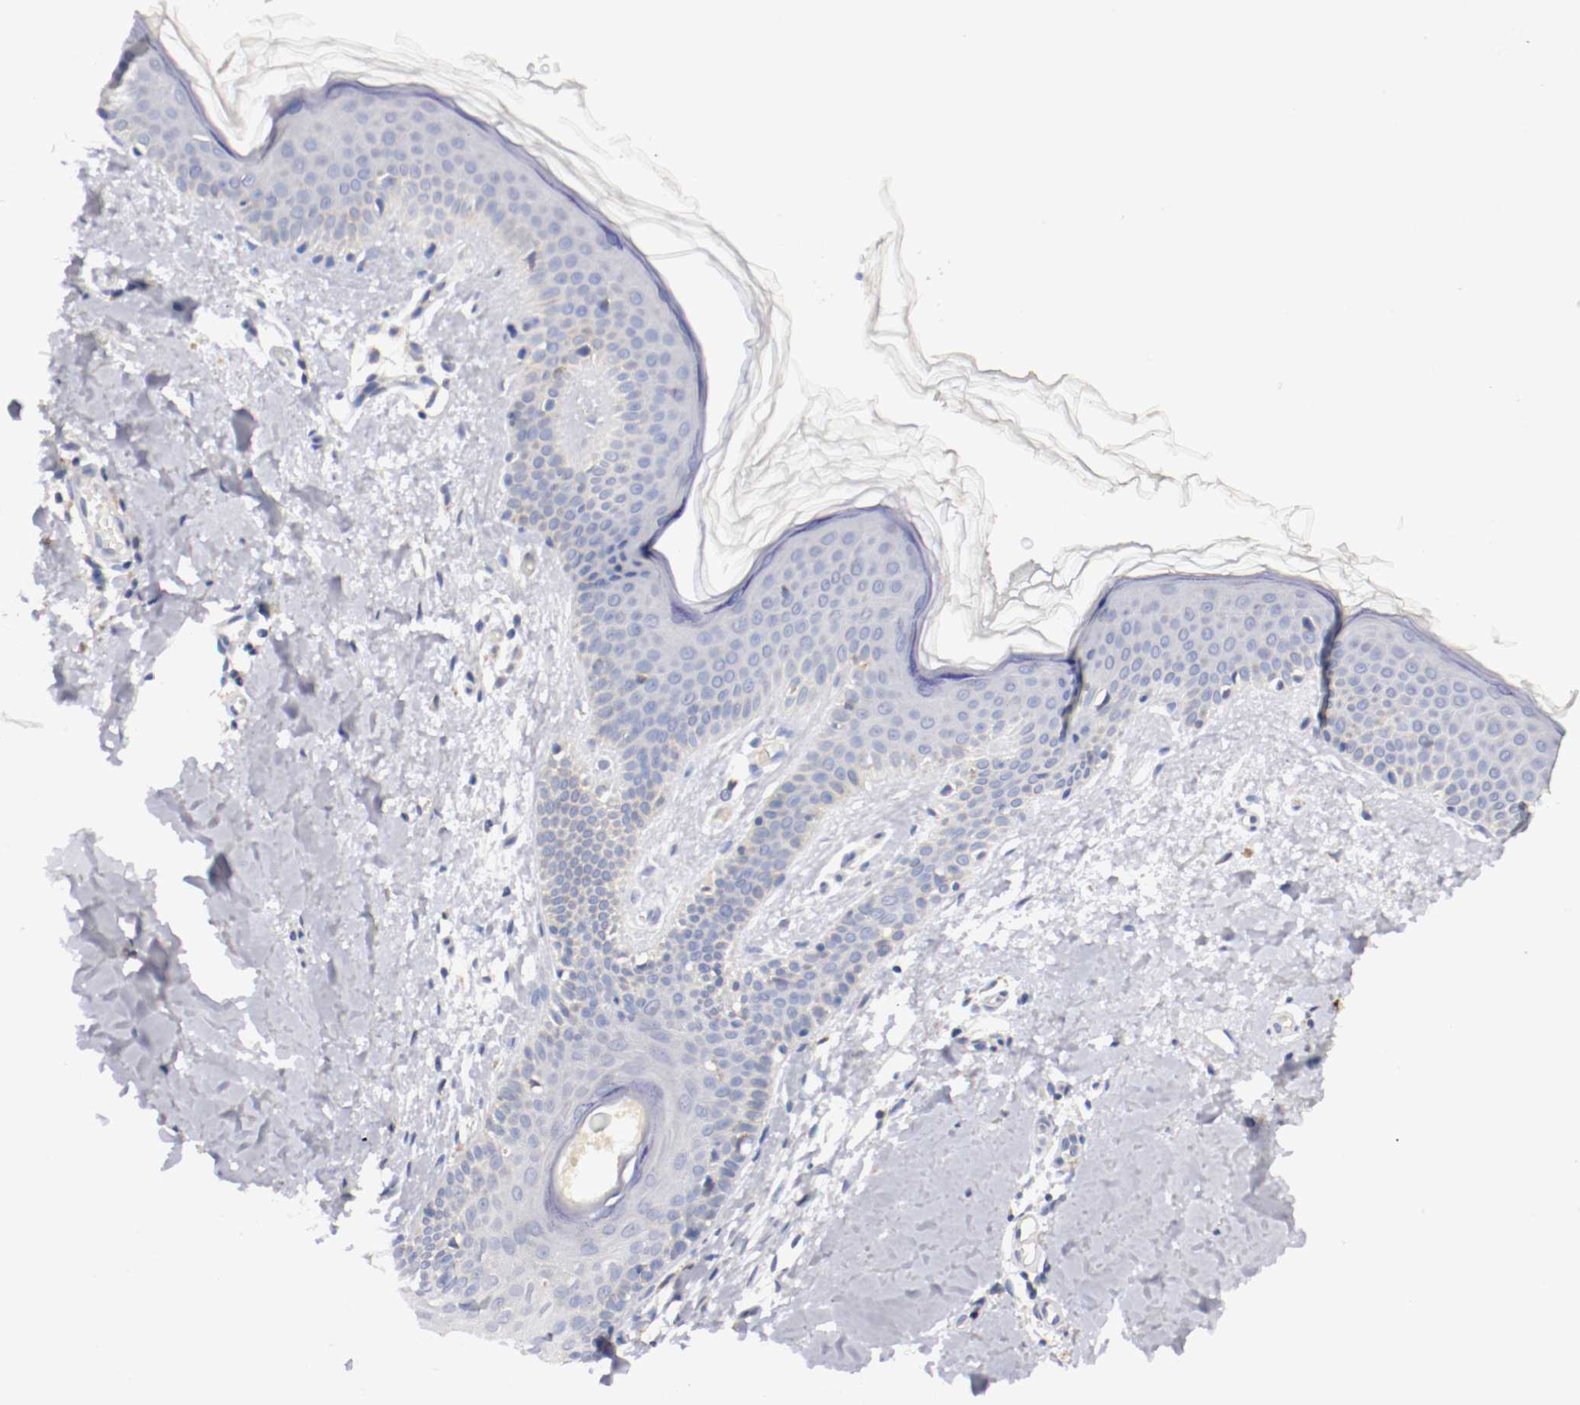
{"staining": {"intensity": "negative", "quantity": "none", "location": "none"}, "tissue": "skin", "cell_type": "Fibroblasts", "image_type": "normal", "snomed": [{"axis": "morphology", "description": "Normal tissue, NOS"}, {"axis": "topography", "description": "Skin"}], "caption": "This micrograph is of unremarkable skin stained with immunohistochemistry (IHC) to label a protein in brown with the nuclei are counter-stained blue. There is no positivity in fibroblasts. Brightfield microscopy of immunohistochemistry (IHC) stained with DAB (3,3'-diaminobenzidine) (brown) and hematoxylin (blue), captured at high magnification.", "gene": "TRAF2", "patient": {"sex": "female", "age": 56}}